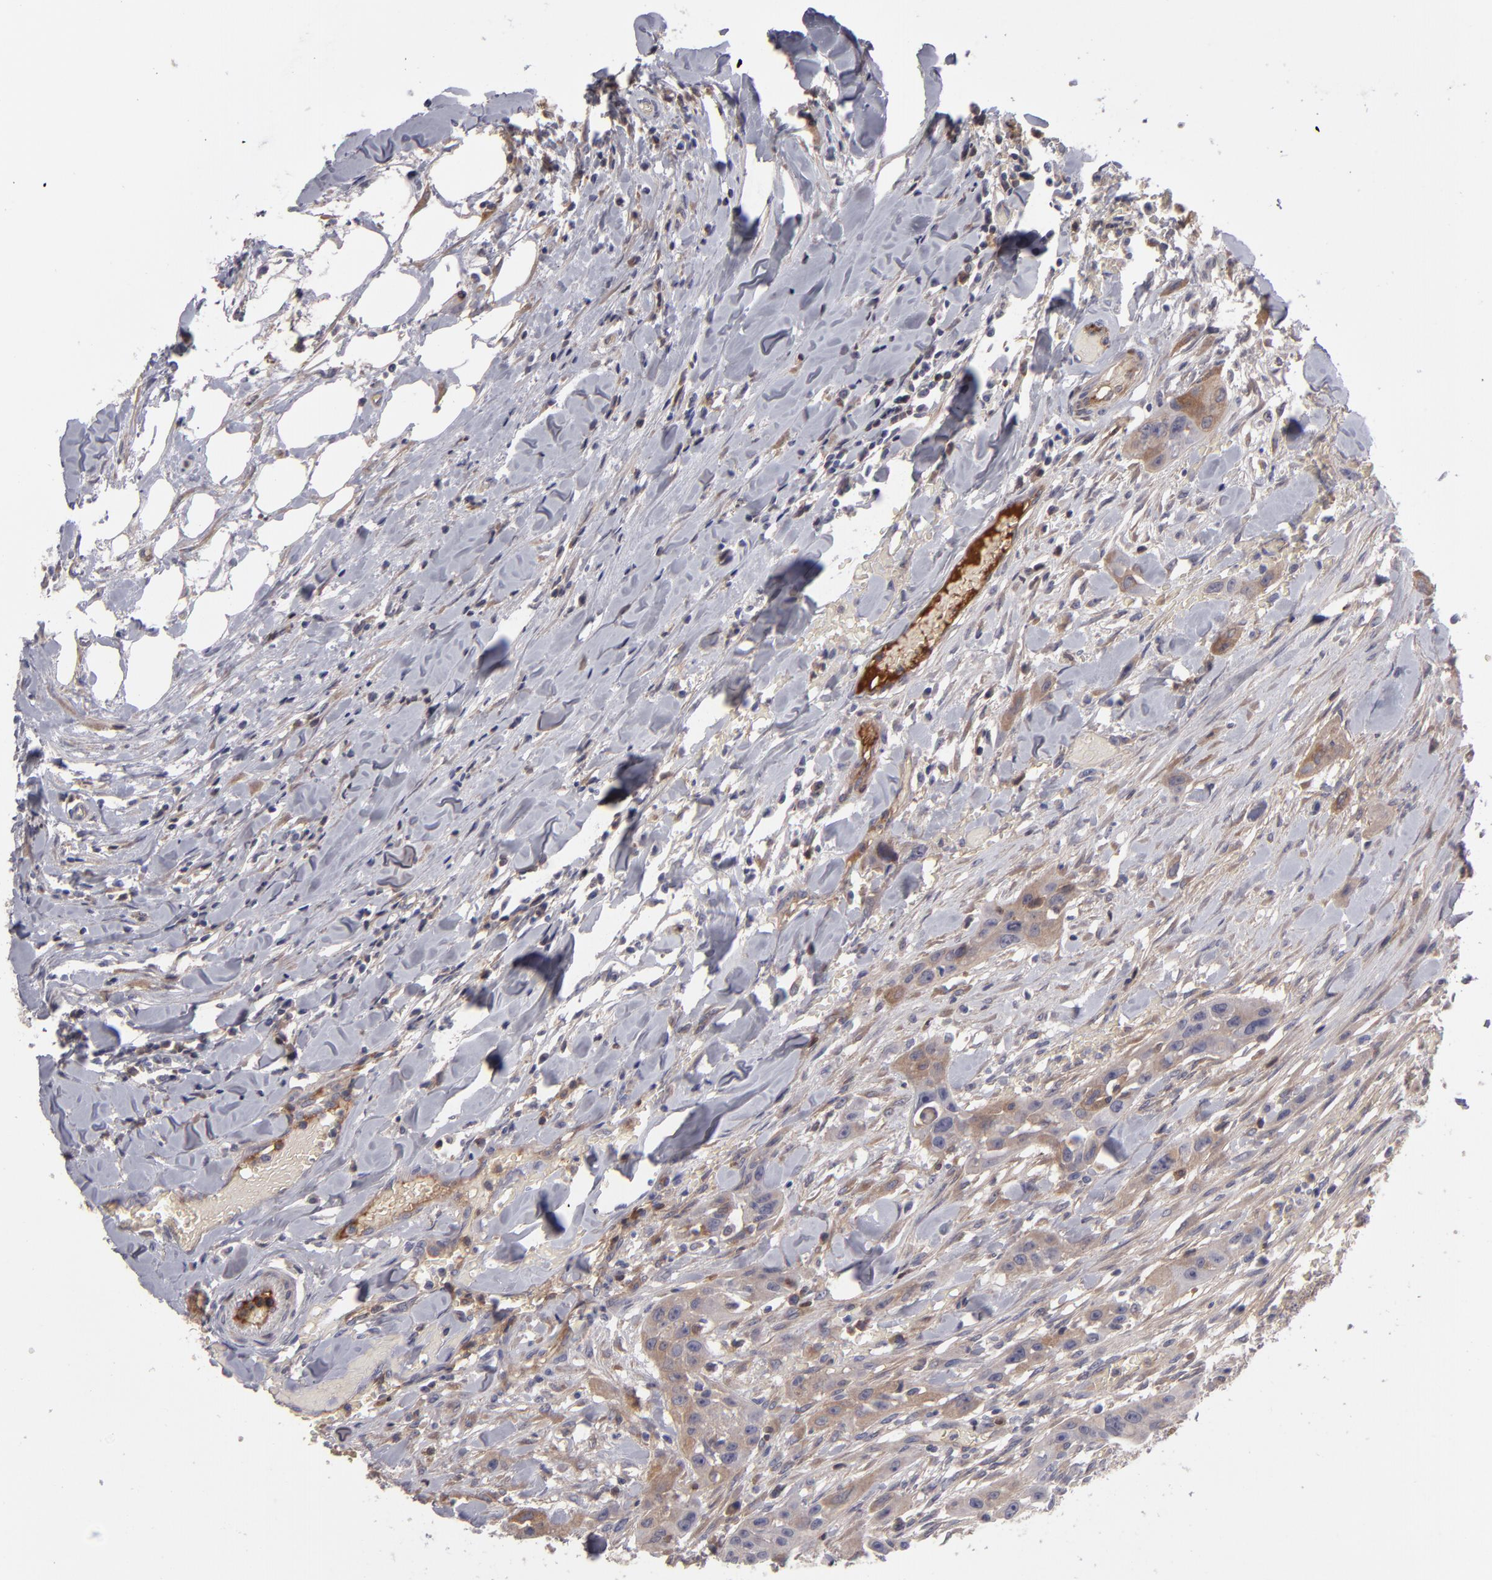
{"staining": {"intensity": "moderate", "quantity": "25%-75%", "location": "cytoplasmic/membranous"}, "tissue": "head and neck cancer", "cell_type": "Tumor cells", "image_type": "cancer", "snomed": [{"axis": "morphology", "description": "Neoplasm, malignant, NOS"}, {"axis": "topography", "description": "Salivary gland"}, {"axis": "topography", "description": "Head-Neck"}], "caption": "This image shows IHC staining of head and neck cancer (malignant neoplasm), with medium moderate cytoplasmic/membranous positivity in approximately 25%-75% of tumor cells.", "gene": "ITIH4", "patient": {"sex": "male", "age": 43}}